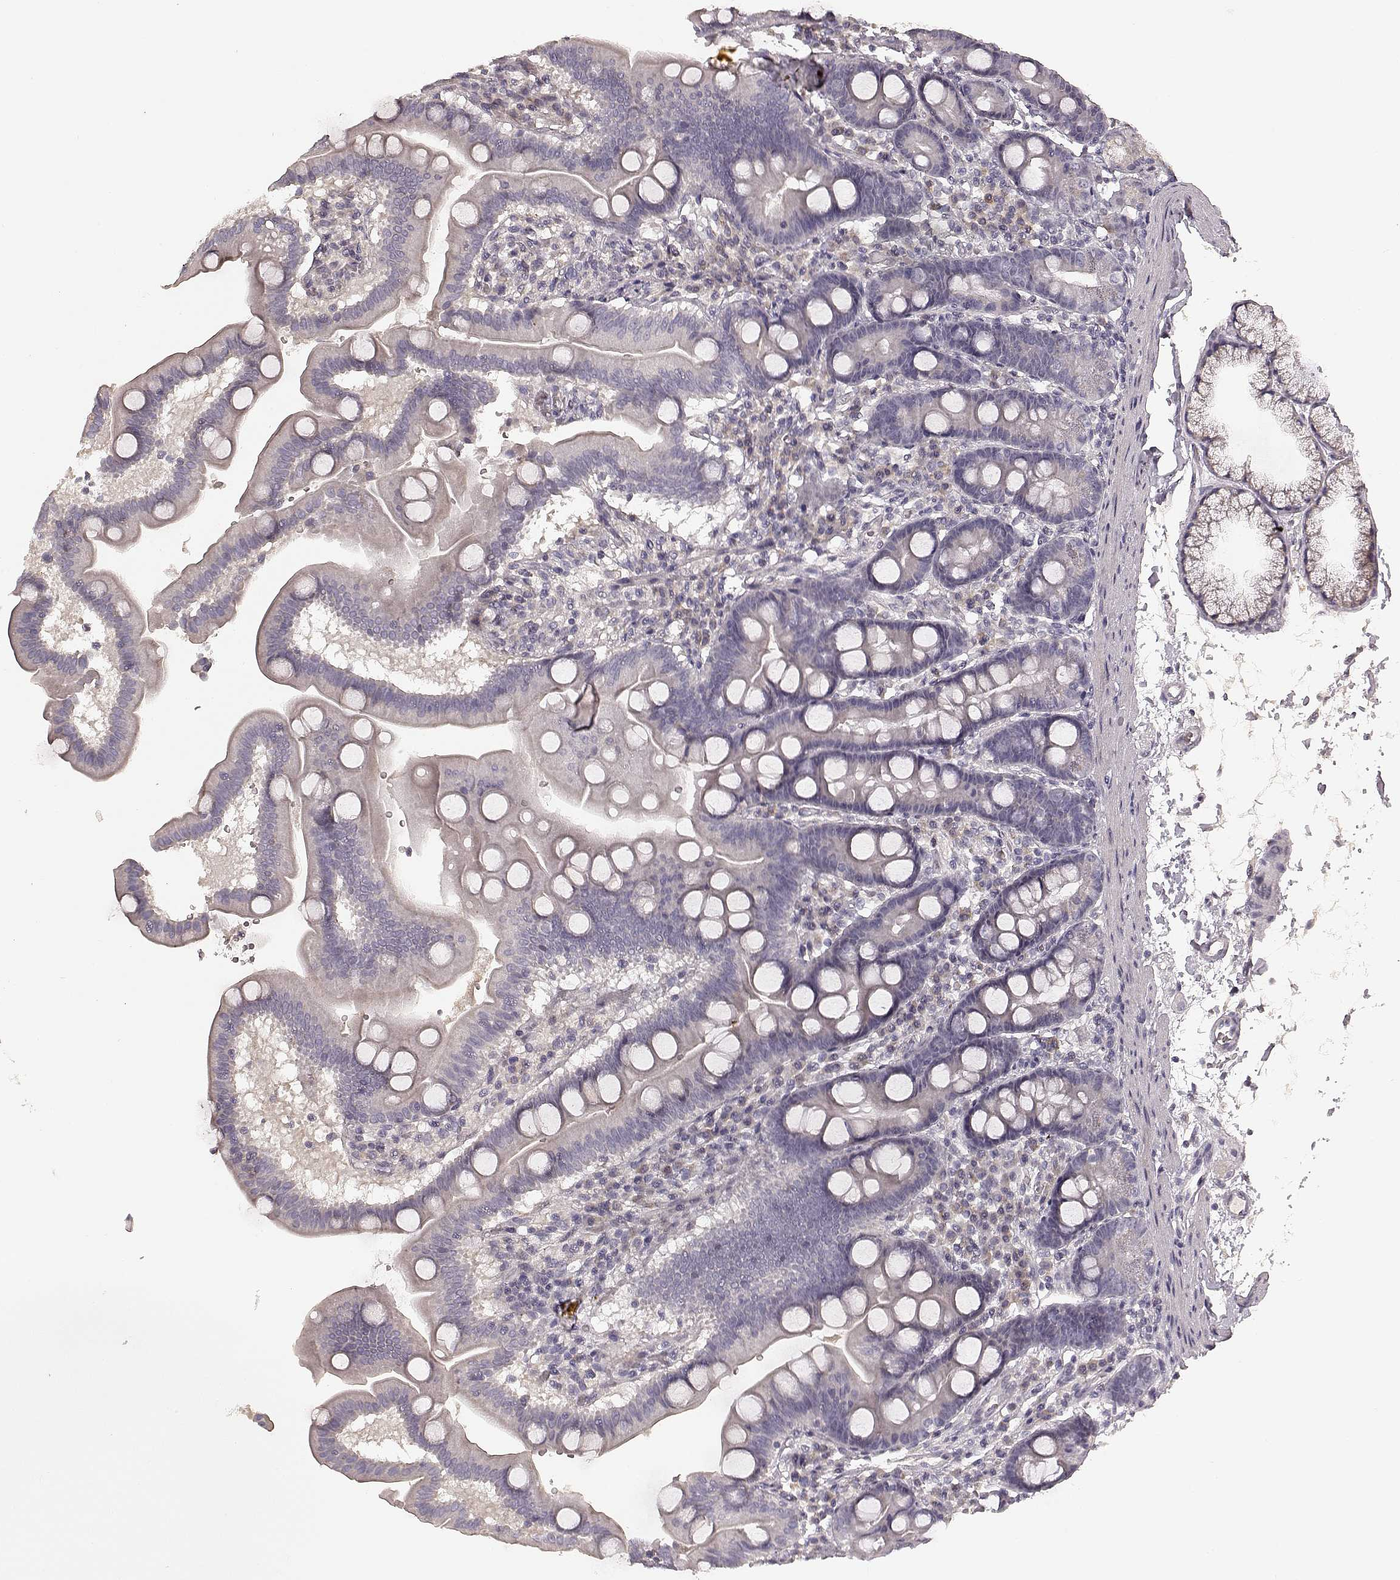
{"staining": {"intensity": "negative", "quantity": "none", "location": "none"}, "tissue": "duodenum", "cell_type": "Glandular cells", "image_type": "normal", "snomed": [{"axis": "morphology", "description": "Normal tissue, NOS"}, {"axis": "topography", "description": "Pancreas"}, {"axis": "topography", "description": "Duodenum"}], "caption": "High power microscopy image of an immunohistochemistry (IHC) histopathology image of normal duodenum, revealing no significant staining in glandular cells.", "gene": "MIA", "patient": {"sex": "male", "age": 59}}